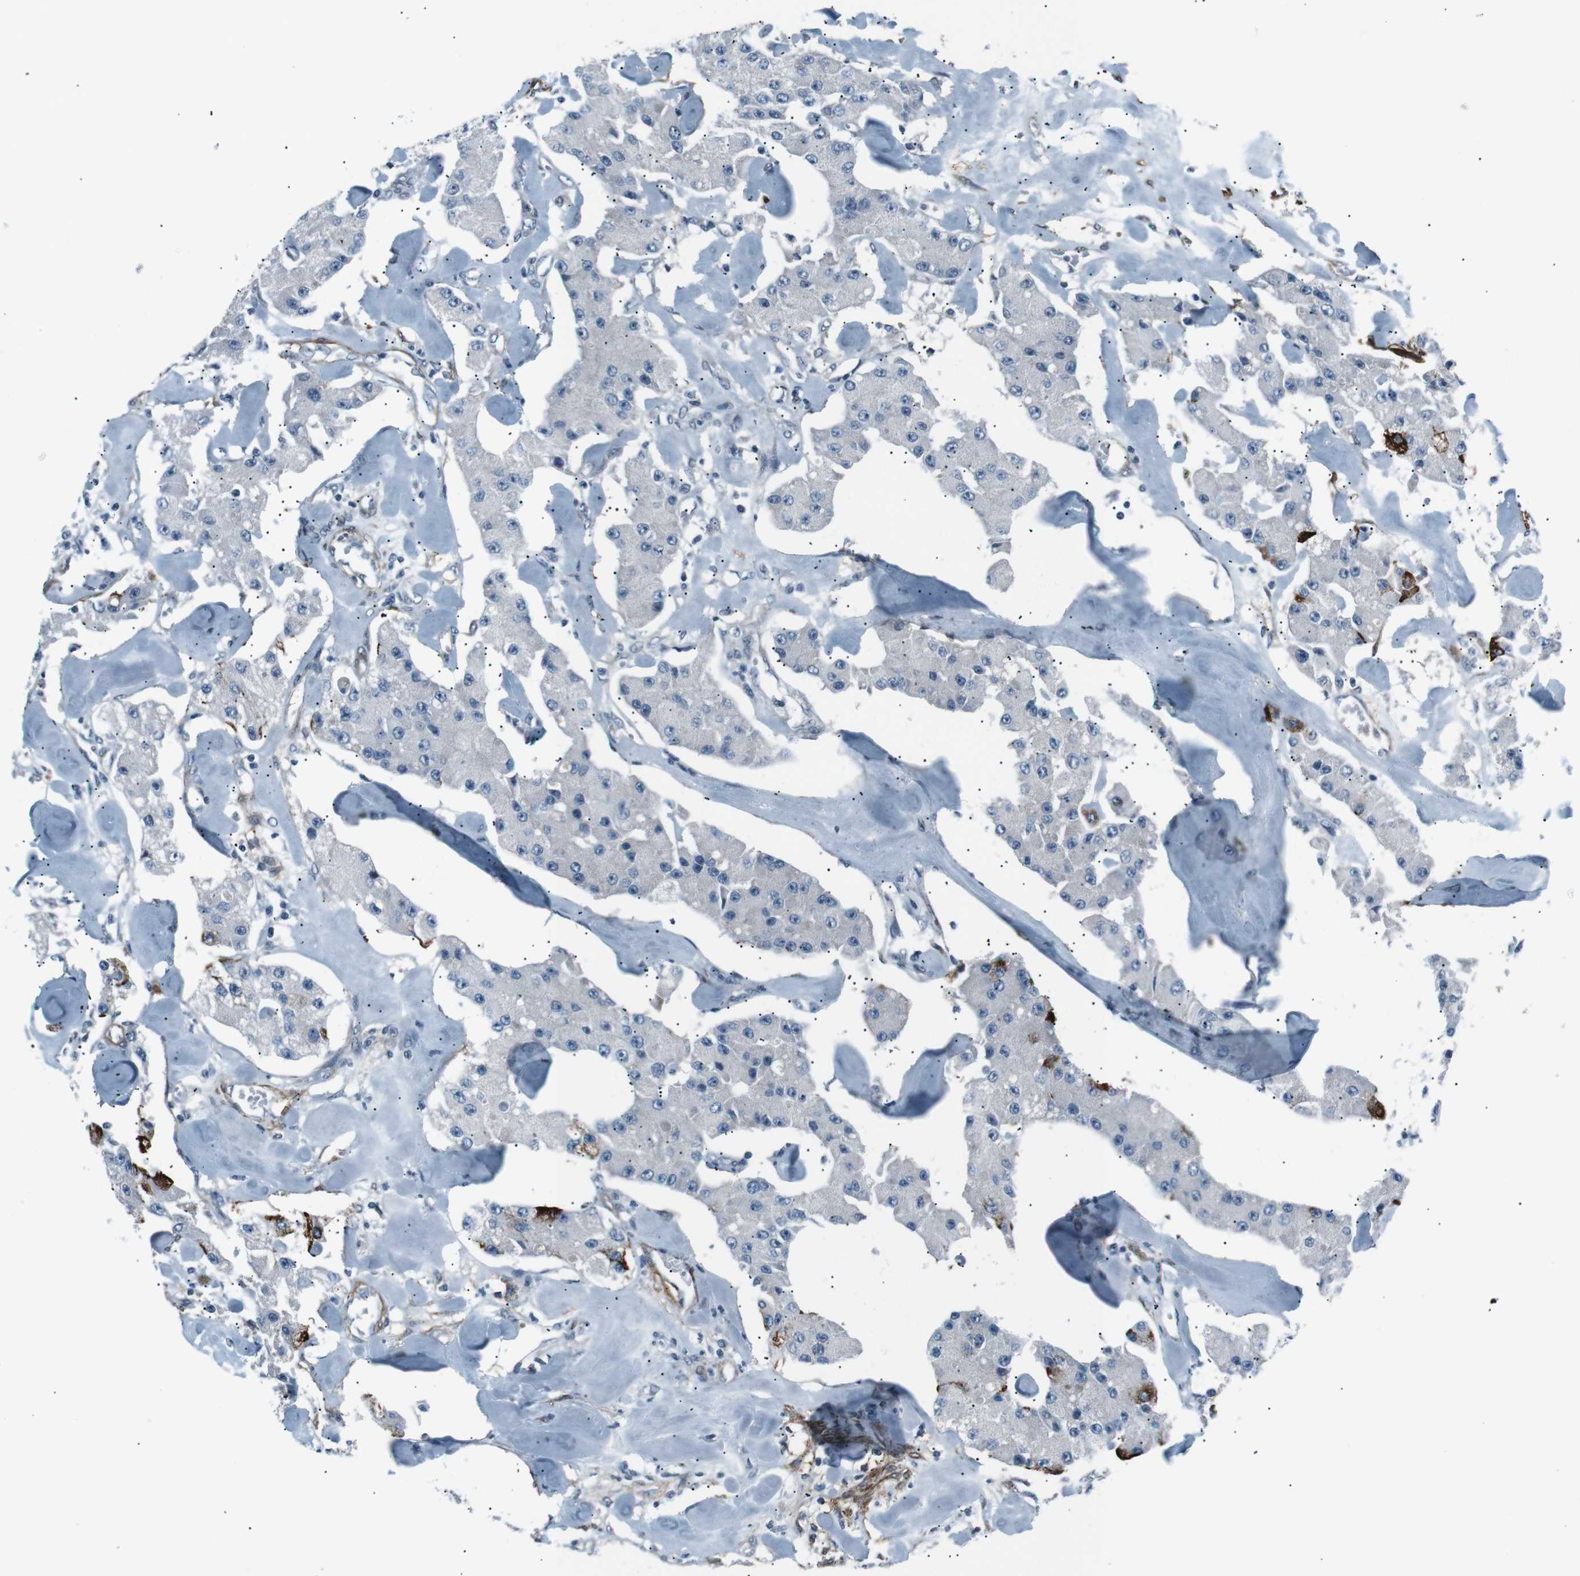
{"staining": {"intensity": "strong", "quantity": "<25%", "location": "cytoplasmic/membranous"}, "tissue": "carcinoid", "cell_type": "Tumor cells", "image_type": "cancer", "snomed": [{"axis": "morphology", "description": "Carcinoid, malignant, NOS"}, {"axis": "topography", "description": "Pancreas"}], "caption": "Immunohistochemistry (IHC) image of neoplastic tissue: human carcinoid stained using immunohistochemistry (IHC) exhibits medium levels of strong protein expression localized specifically in the cytoplasmic/membranous of tumor cells, appearing as a cytoplasmic/membranous brown color.", "gene": "PDLIM5", "patient": {"sex": "male", "age": 41}}